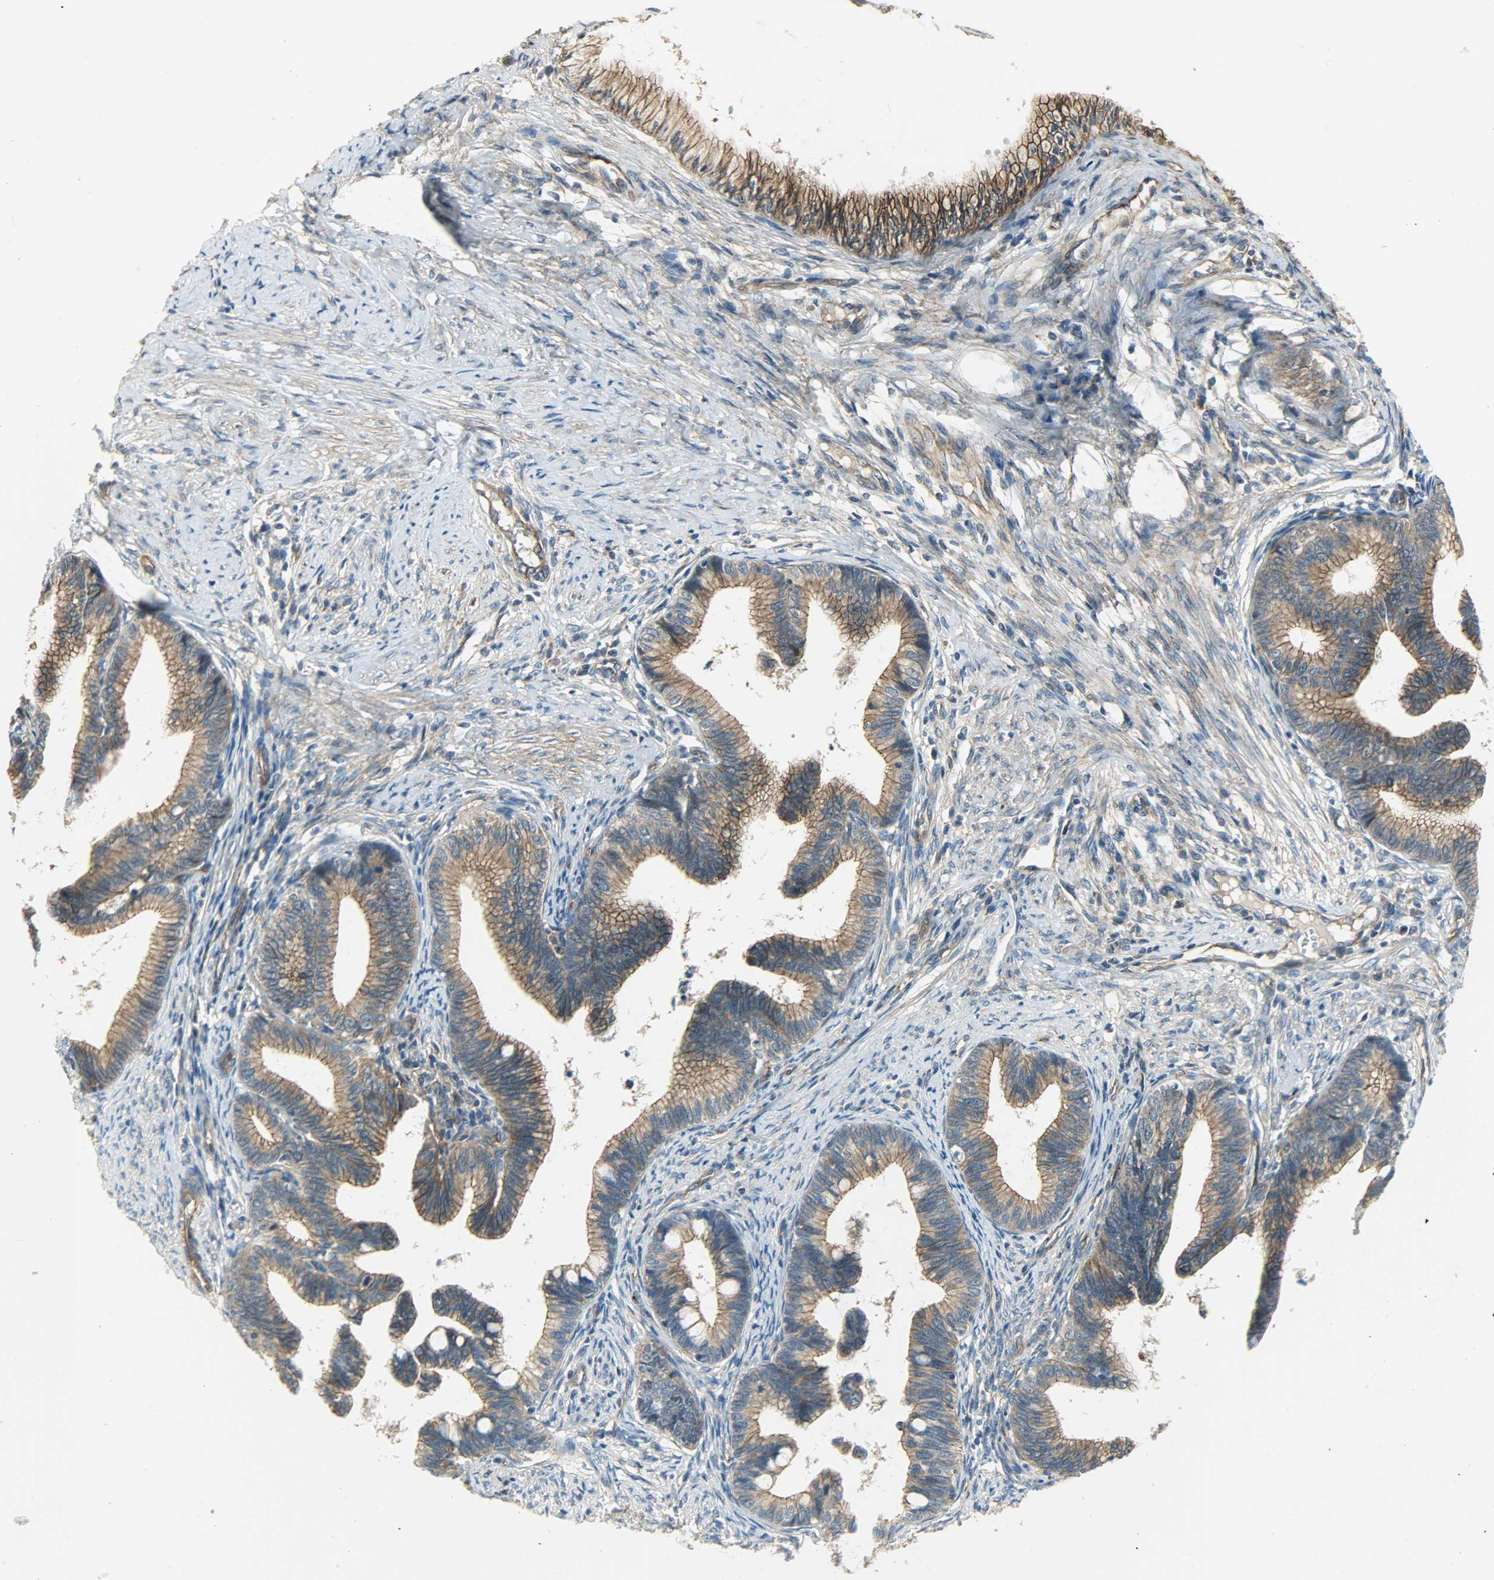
{"staining": {"intensity": "moderate", "quantity": ">75%", "location": "cytoplasmic/membranous"}, "tissue": "cervical cancer", "cell_type": "Tumor cells", "image_type": "cancer", "snomed": [{"axis": "morphology", "description": "Adenocarcinoma, NOS"}, {"axis": "topography", "description": "Cervix"}], "caption": "Moderate cytoplasmic/membranous protein staining is present in approximately >75% of tumor cells in cervical adenocarcinoma.", "gene": "KIAA1217", "patient": {"sex": "female", "age": 36}}